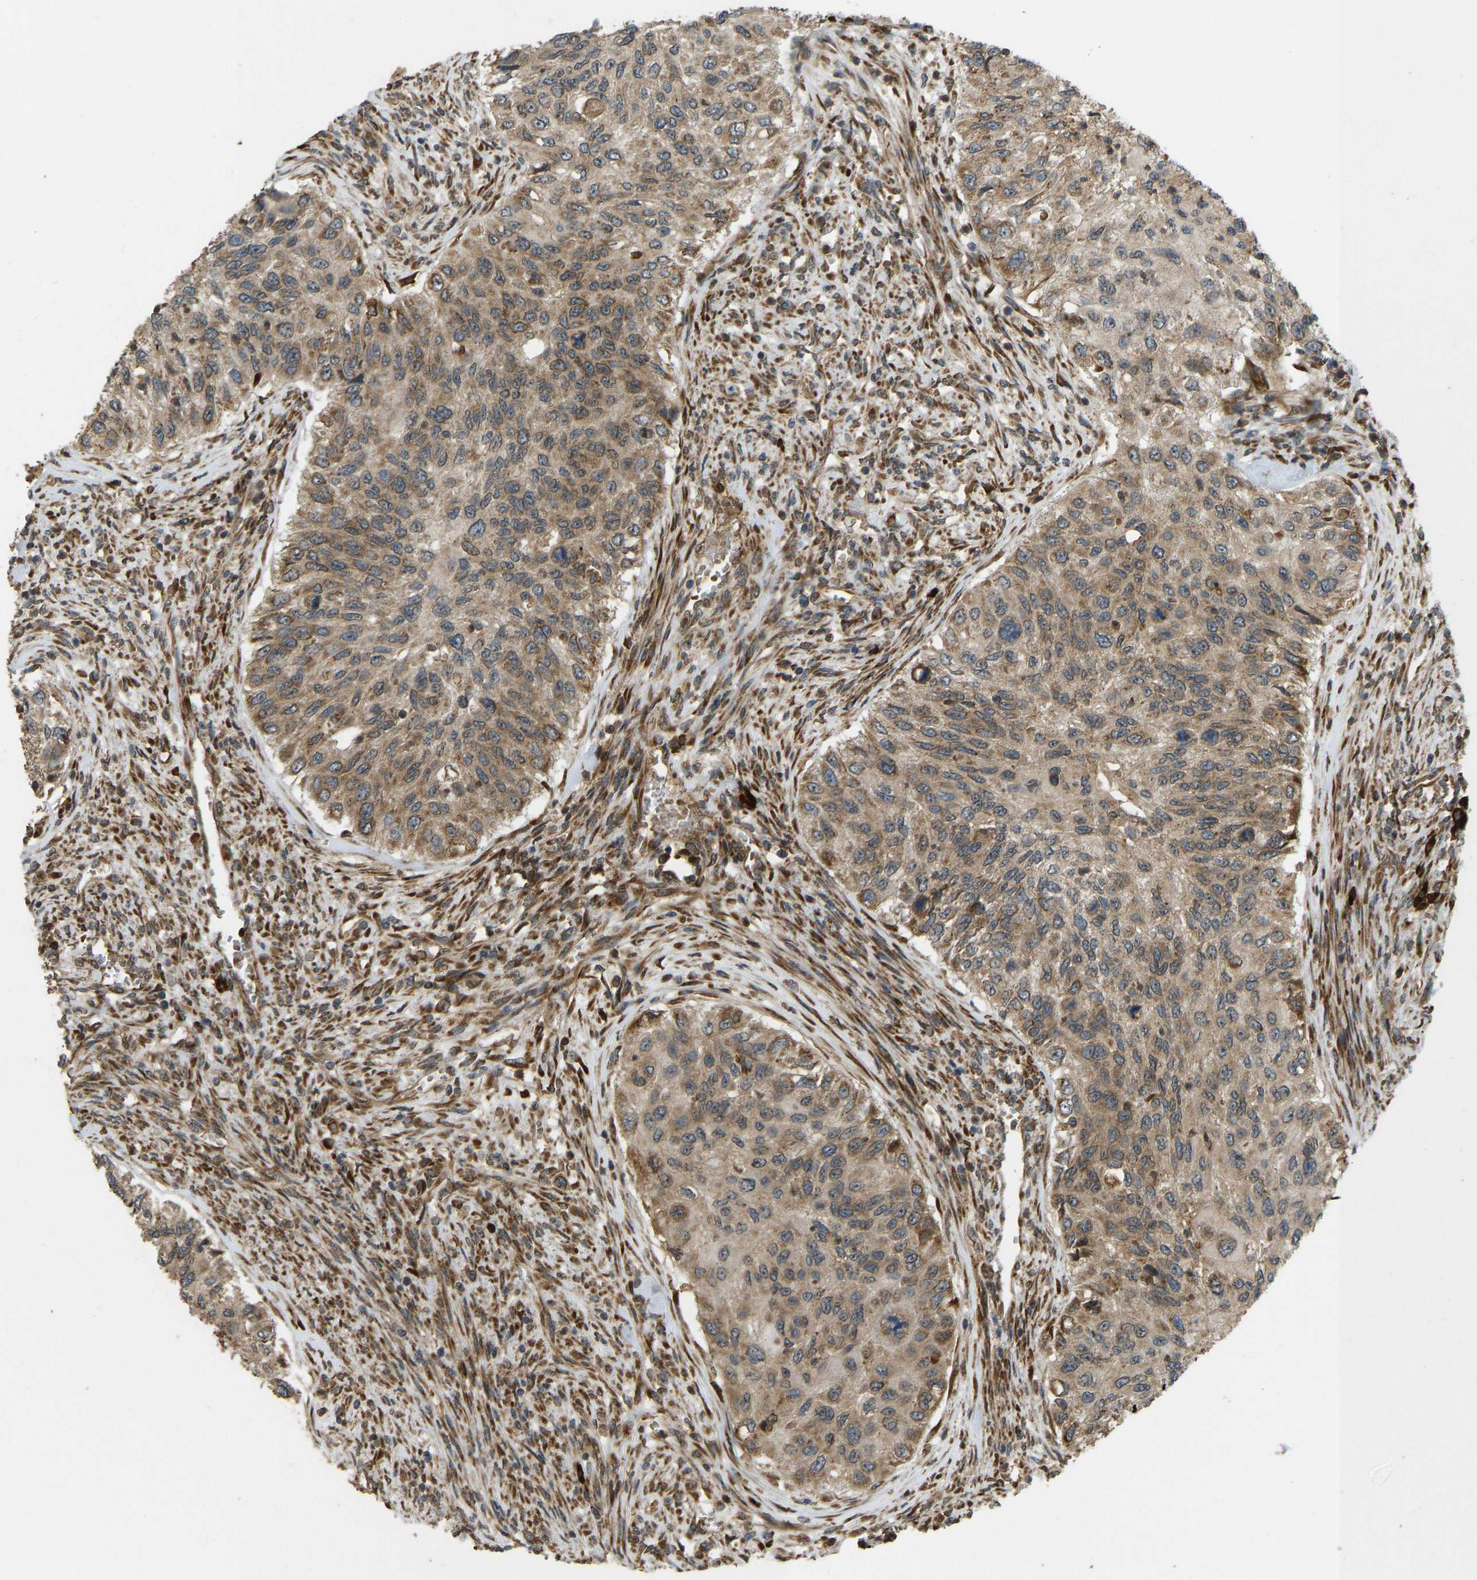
{"staining": {"intensity": "moderate", "quantity": ">75%", "location": "cytoplasmic/membranous"}, "tissue": "urothelial cancer", "cell_type": "Tumor cells", "image_type": "cancer", "snomed": [{"axis": "morphology", "description": "Urothelial carcinoma, High grade"}, {"axis": "topography", "description": "Urinary bladder"}], "caption": "Urothelial cancer was stained to show a protein in brown. There is medium levels of moderate cytoplasmic/membranous positivity in about >75% of tumor cells.", "gene": "RPN2", "patient": {"sex": "female", "age": 60}}